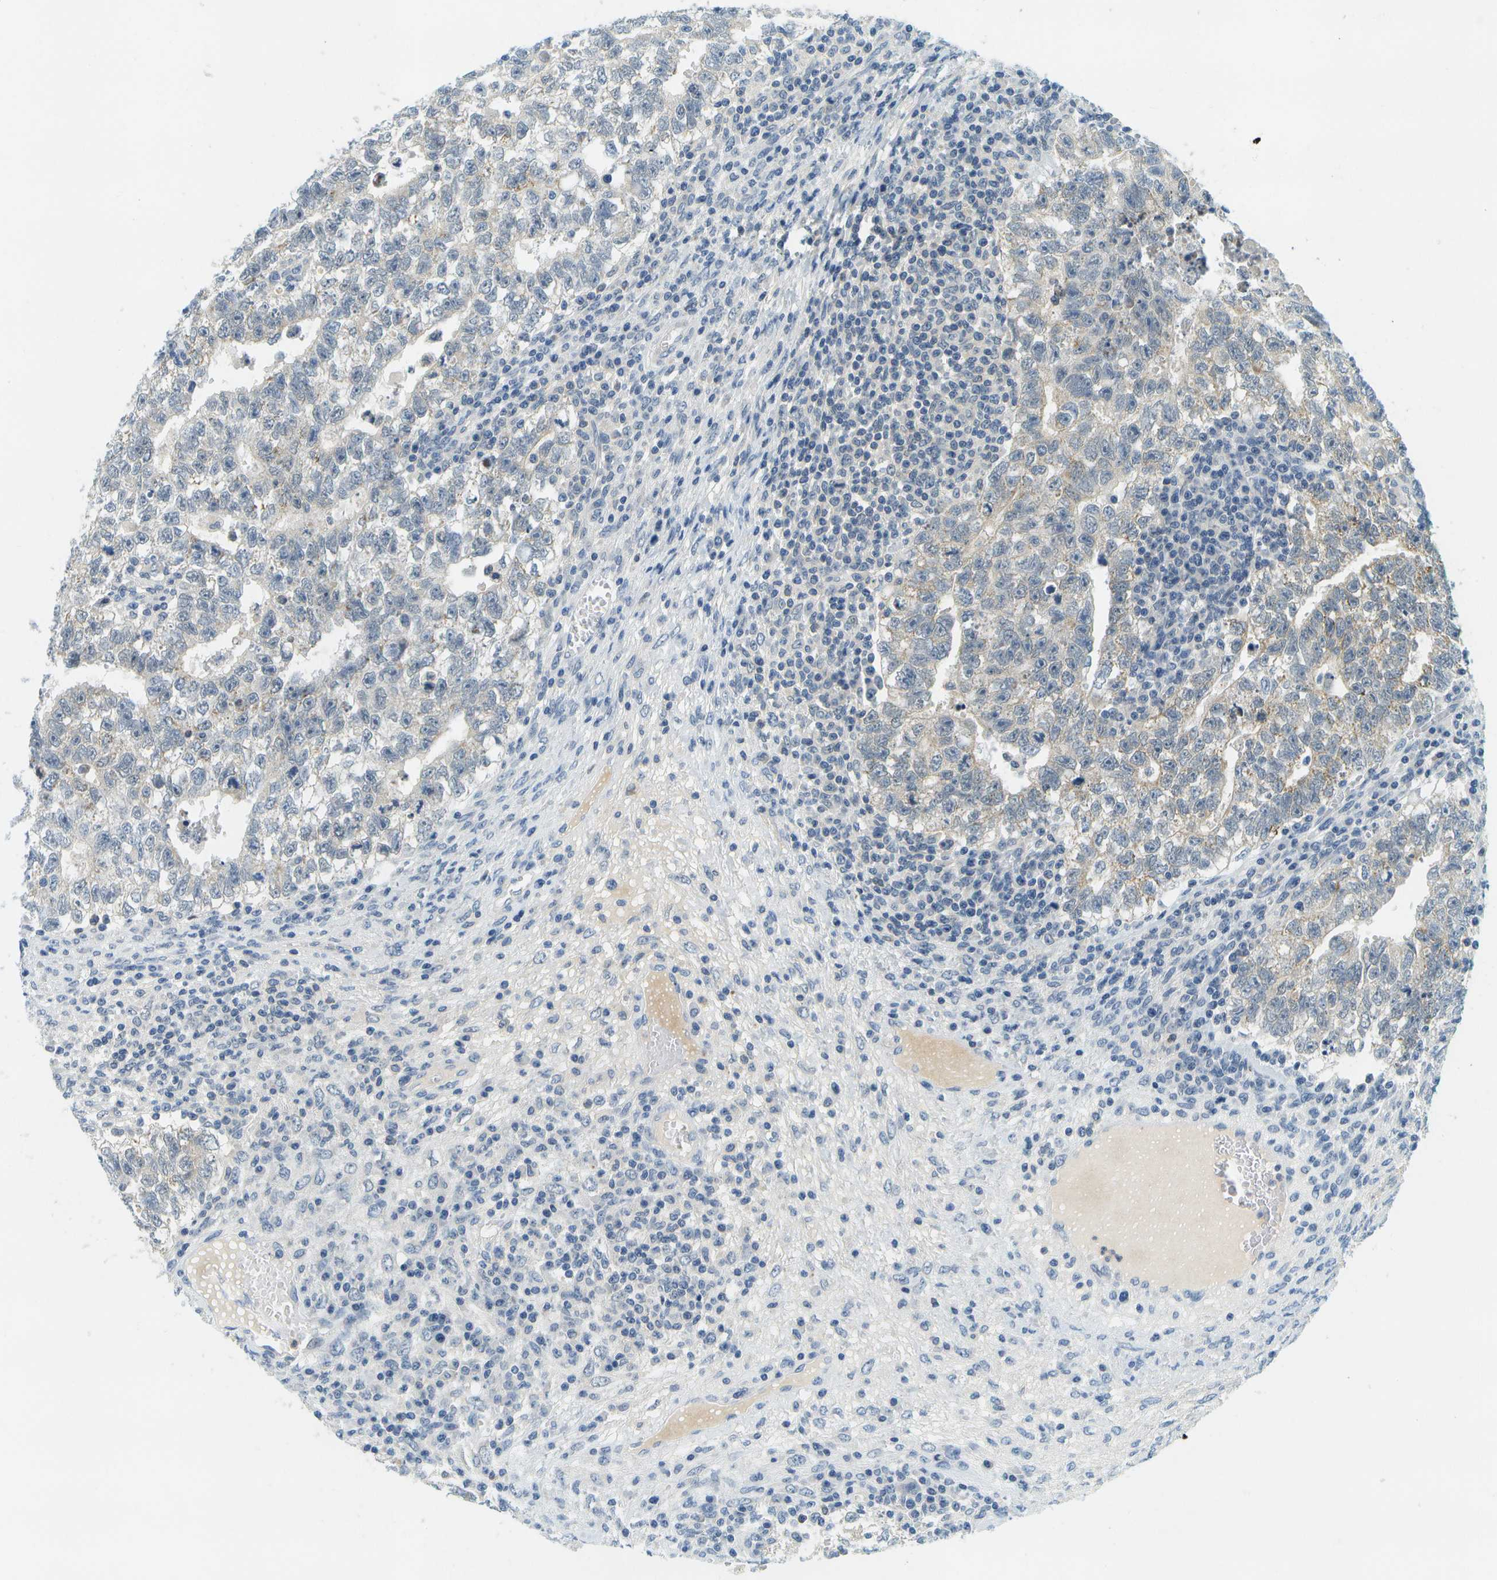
{"staining": {"intensity": "weak", "quantity": "<25%", "location": "cytoplasmic/membranous"}, "tissue": "testis cancer", "cell_type": "Tumor cells", "image_type": "cancer", "snomed": [{"axis": "morphology", "description": "Seminoma, NOS"}, {"axis": "morphology", "description": "Carcinoma, Embryonal, NOS"}, {"axis": "topography", "description": "Testis"}], "caption": "The IHC photomicrograph has no significant staining in tumor cells of embryonal carcinoma (testis) tissue.", "gene": "RASGRP2", "patient": {"sex": "male", "age": 38}}